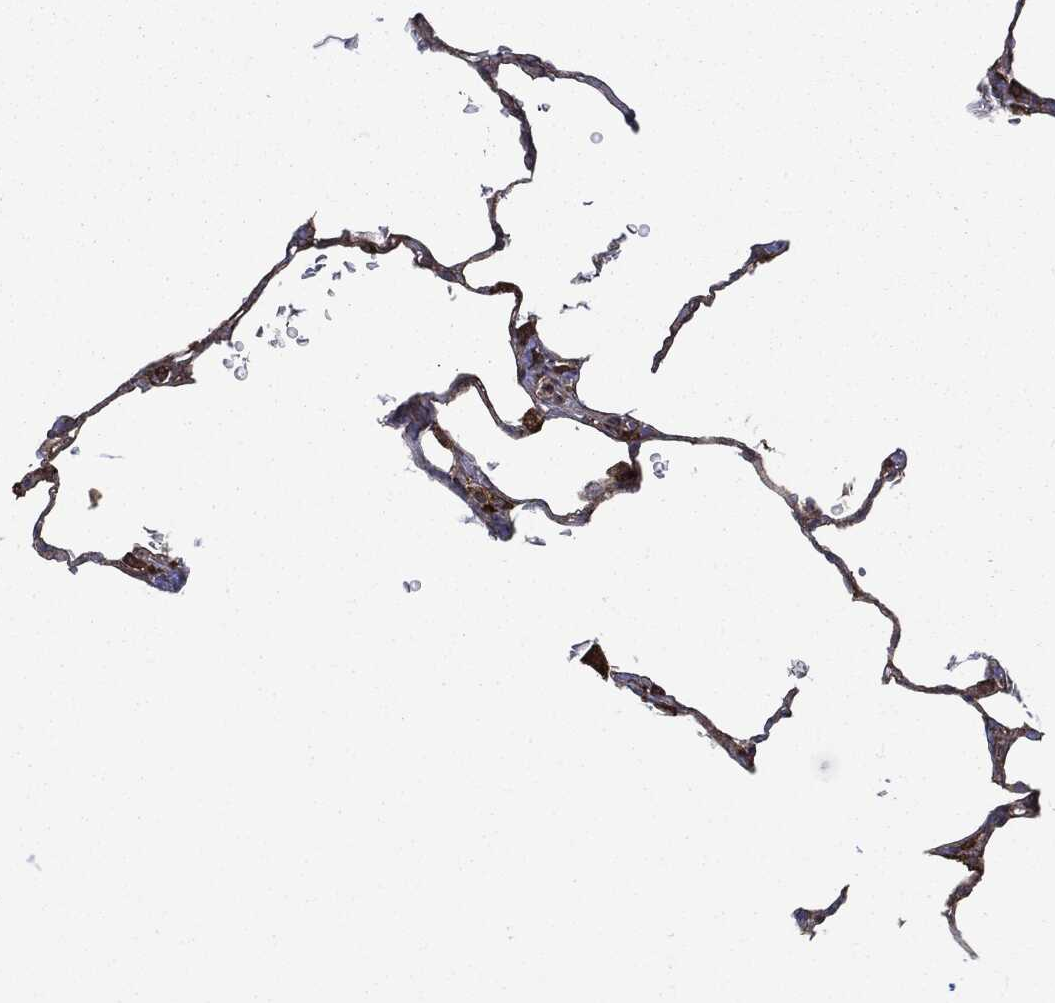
{"staining": {"intensity": "moderate", "quantity": "25%-75%", "location": "cytoplasmic/membranous"}, "tissue": "lung", "cell_type": "Alveolar cells", "image_type": "normal", "snomed": [{"axis": "morphology", "description": "Normal tissue, NOS"}, {"axis": "morphology", "description": "Adenocarcinoma, metastatic, NOS"}, {"axis": "topography", "description": "Lung"}], "caption": "This micrograph reveals normal lung stained with immunohistochemistry to label a protein in brown. The cytoplasmic/membranous of alveolar cells show moderate positivity for the protein. Nuclei are counter-stained blue.", "gene": "SNX5", "patient": {"sex": "male", "age": 45}}